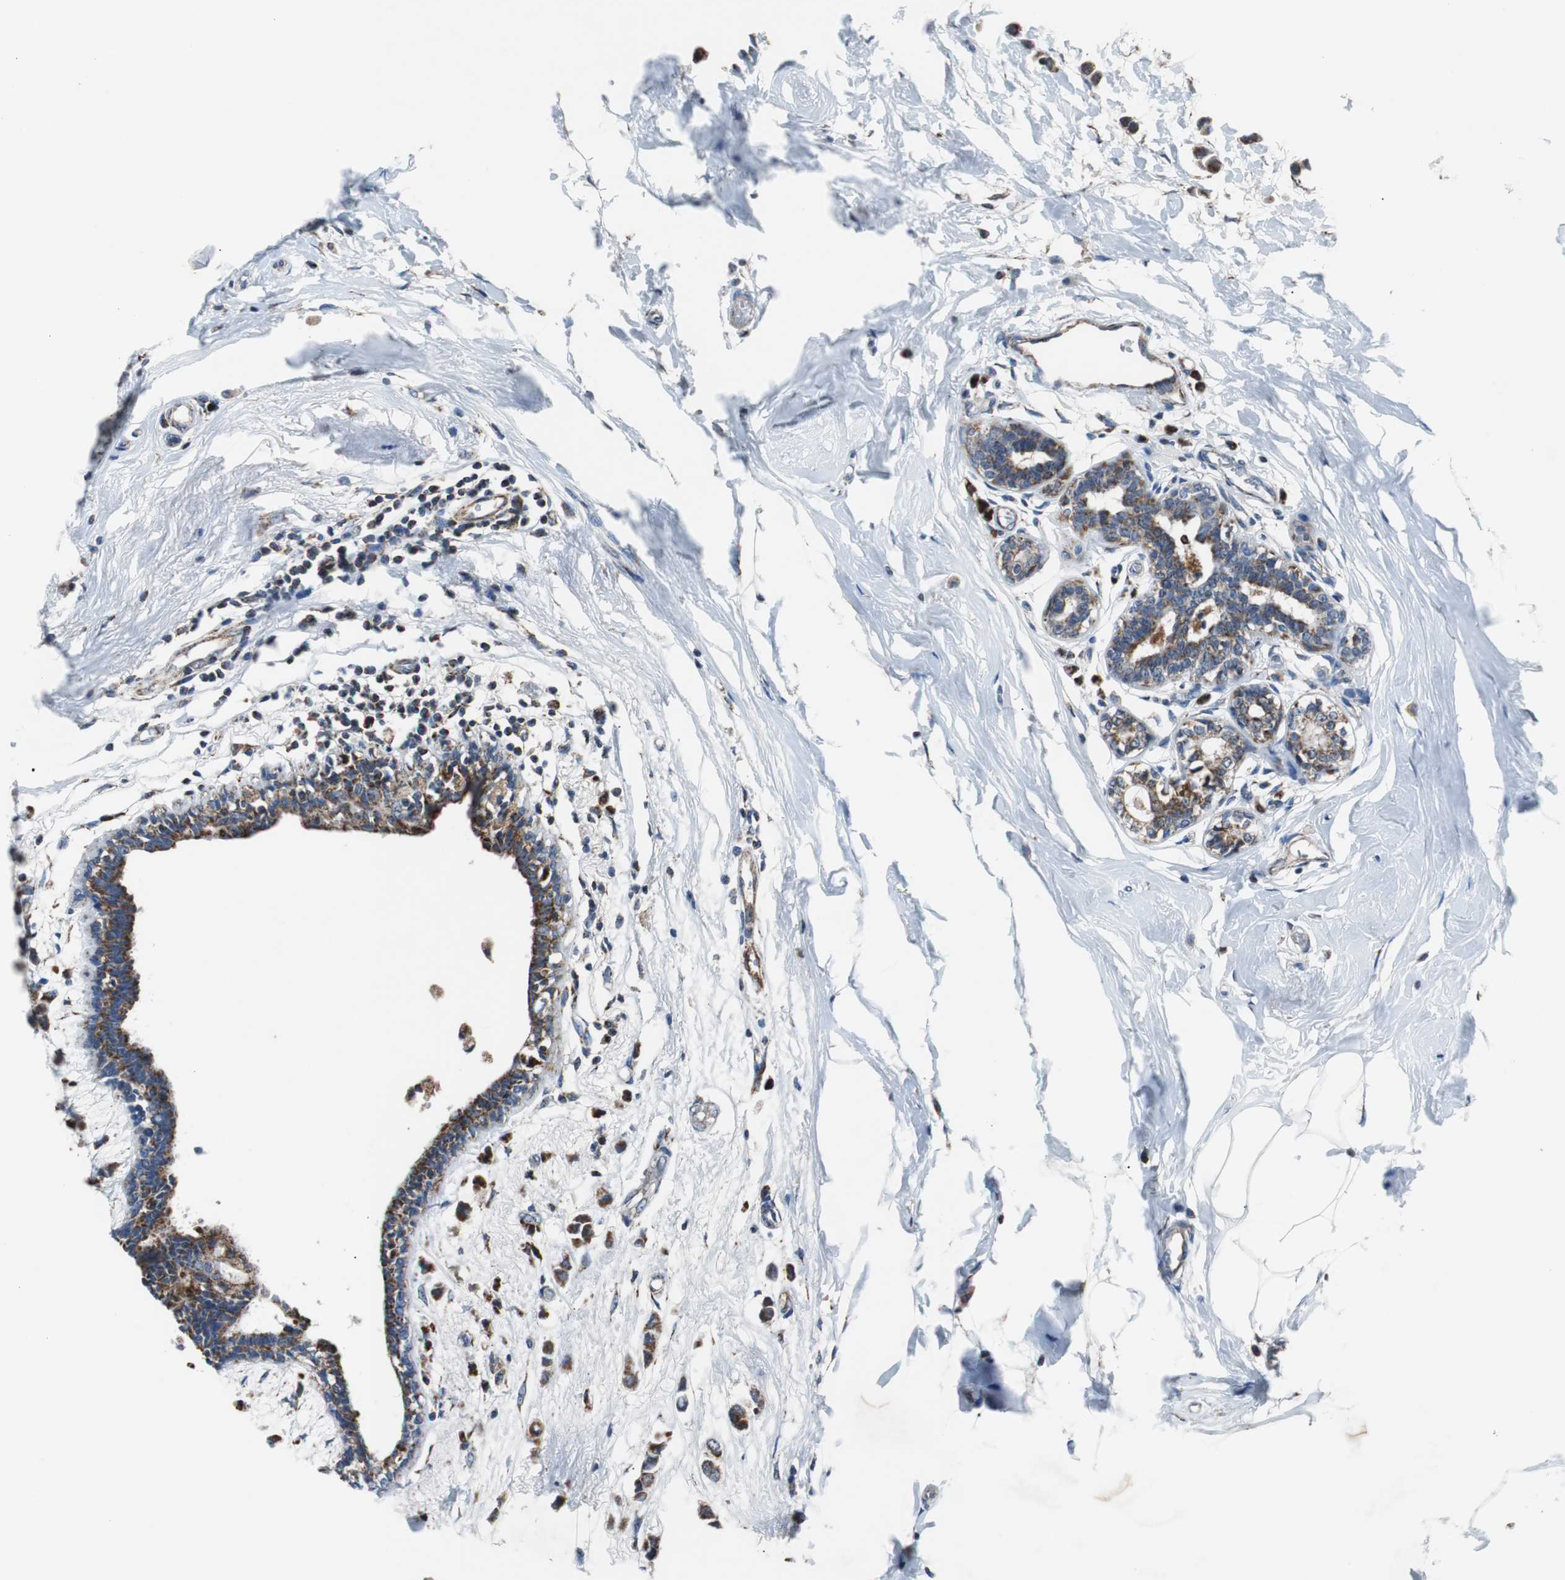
{"staining": {"intensity": "strong", "quantity": ">75%", "location": "cytoplasmic/membranous"}, "tissue": "breast cancer", "cell_type": "Tumor cells", "image_type": "cancer", "snomed": [{"axis": "morphology", "description": "Lobular carcinoma"}, {"axis": "topography", "description": "Breast"}], "caption": "Immunohistochemical staining of lobular carcinoma (breast) displays high levels of strong cytoplasmic/membranous protein expression in about >75% of tumor cells.", "gene": "PITRM1", "patient": {"sex": "female", "age": 51}}